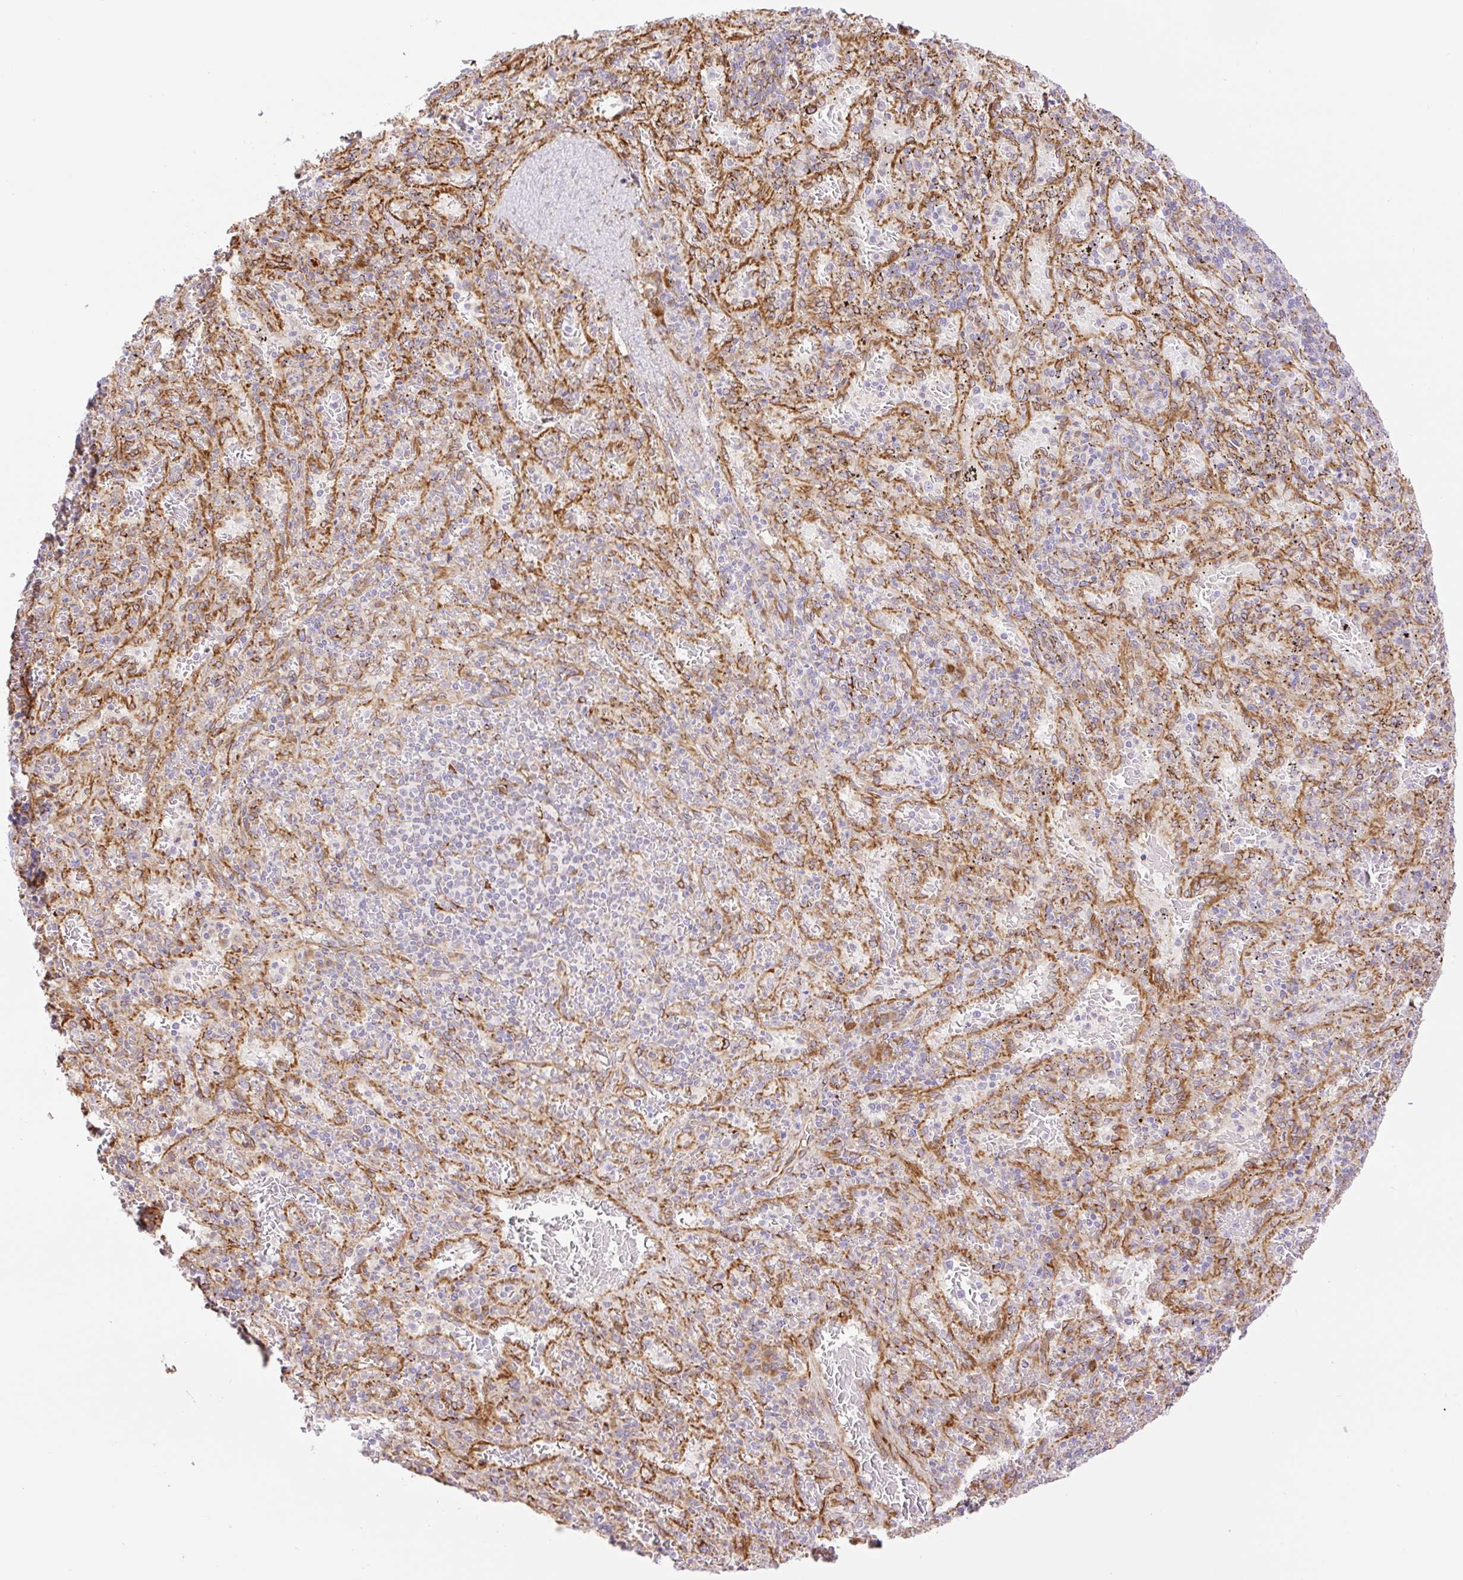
{"staining": {"intensity": "negative", "quantity": "none", "location": "none"}, "tissue": "spleen", "cell_type": "Cells in red pulp", "image_type": "normal", "snomed": [{"axis": "morphology", "description": "Normal tissue, NOS"}, {"axis": "topography", "description": "Spleen"}], "caption": "This is a photomicrograph of immunohistochemistry (IHC) staining of benign spleen, which shows no expression in cells in red pulp. (Brightfield microscopy of DAB (3,3'-diaminobenzidine) immunohistochemistry at high magnification).", "gene": "RAB30", "patient": {"sex": "male", "age": 57}}